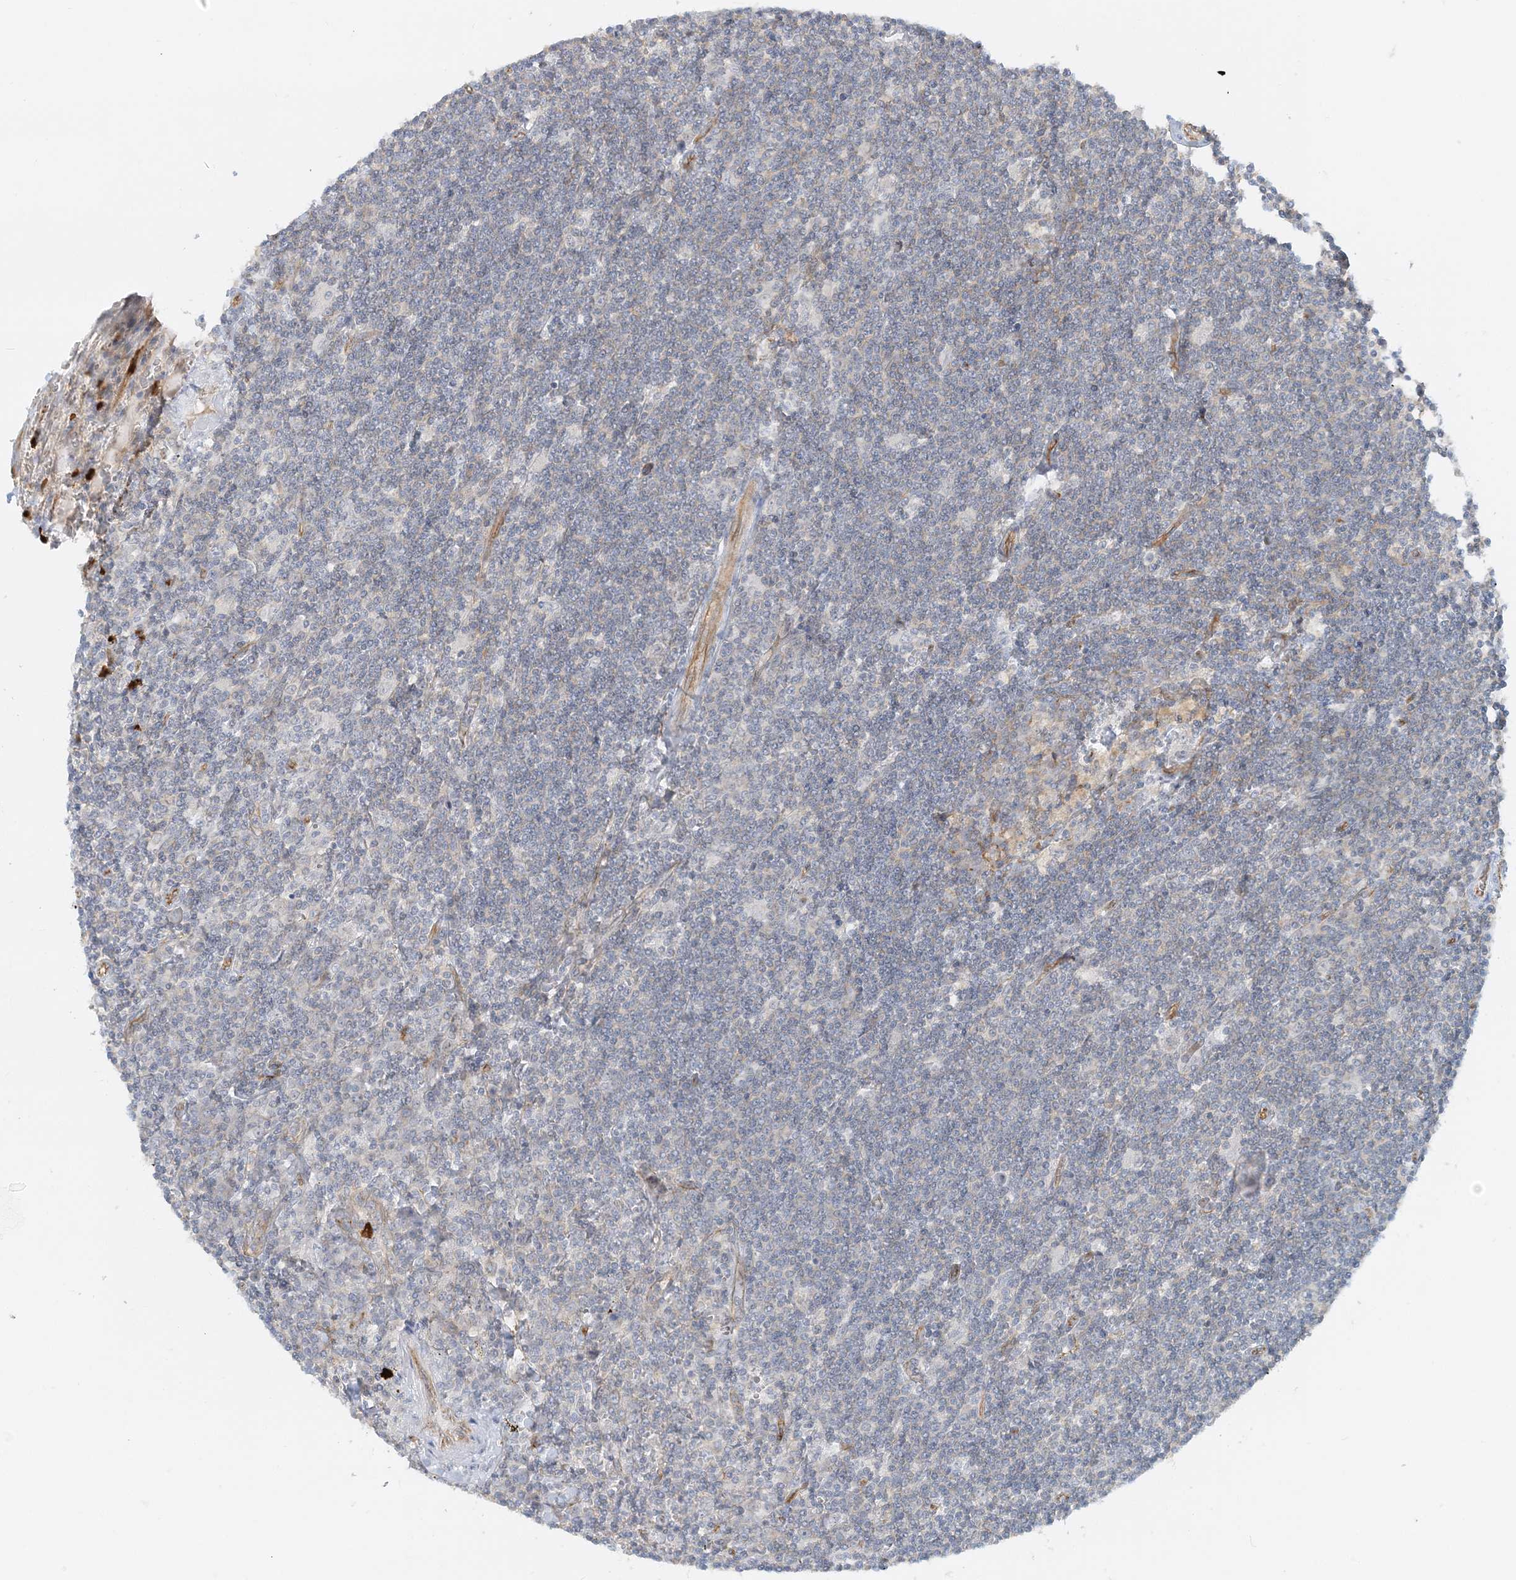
{"staining": {"intensity": "negative", "quantity": "none", "location": "none"}, "tissue": "lymphoma", "cell_type": "Tumor cells", "image_type": "cancer", "snomed": [{"axis": "morphology", "description": "Malignant lymphoma, non-Hodgkin's type, Low grade"}, {"axis": "topography", "description": "Spleen"}], "caption": "Immunohistochemical staining of human lymphoma displays no significant staining in tumor cells.", "gene": "DNAH1", "patient": {"sex": "male", "age": 76}}